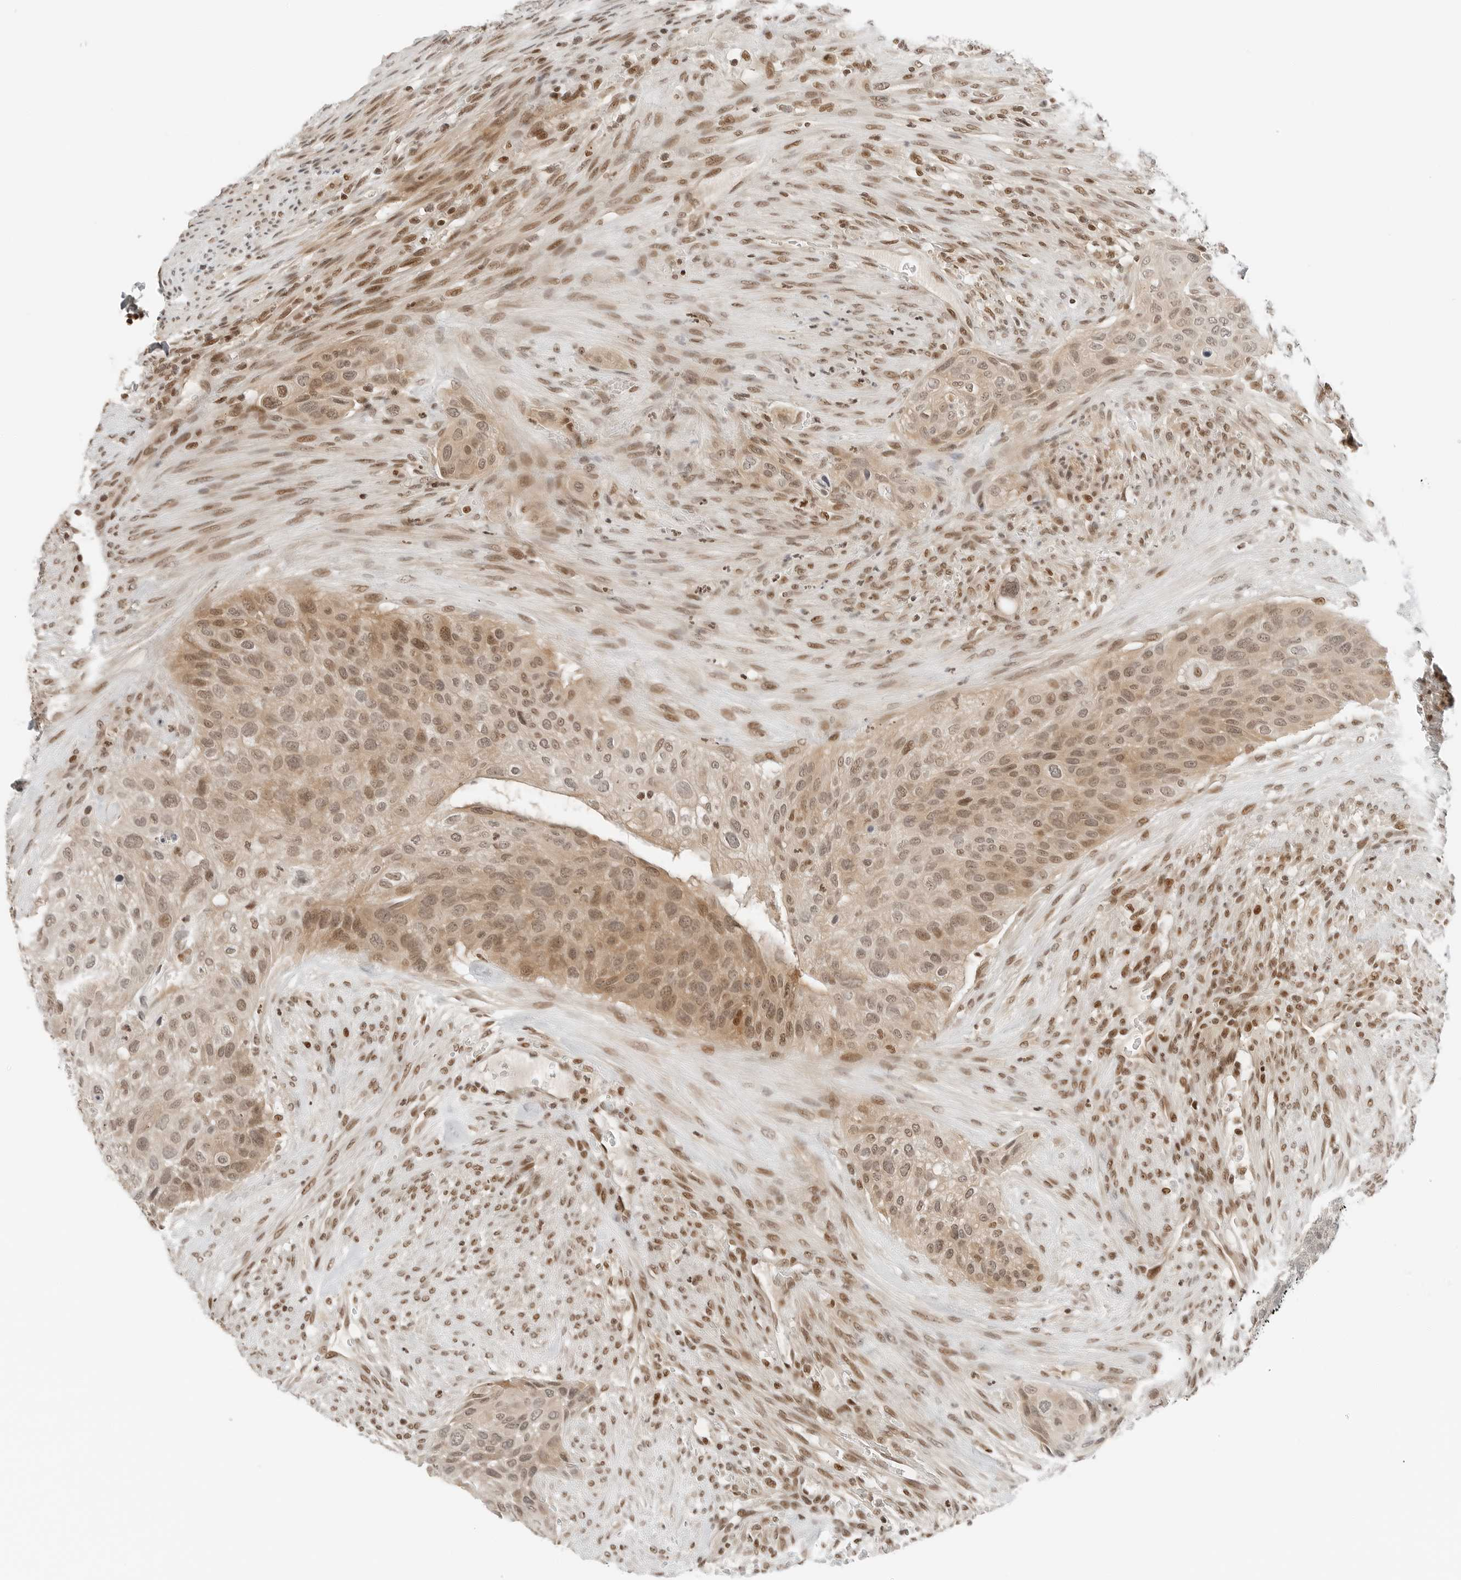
{"staining": {"intensity": "moderate", "quantity": ">75%", "location": "nuclear"}, "tissue": "urothelial cancer", "cell_type": "Tumor cells", "image_type": "cancer", "snomed": [{"axis": "morphology", "description": "Urothelial carcinoma, High grade"}, {"axis": "topography", "description": "Urinary bladder"}], "caption": "A brown stain labels moderate nuclear positivity of a protein in urothelial cancer tumor cells.", "gene": "CRTC2", "patient": {"sex": "male", "age": 35}}